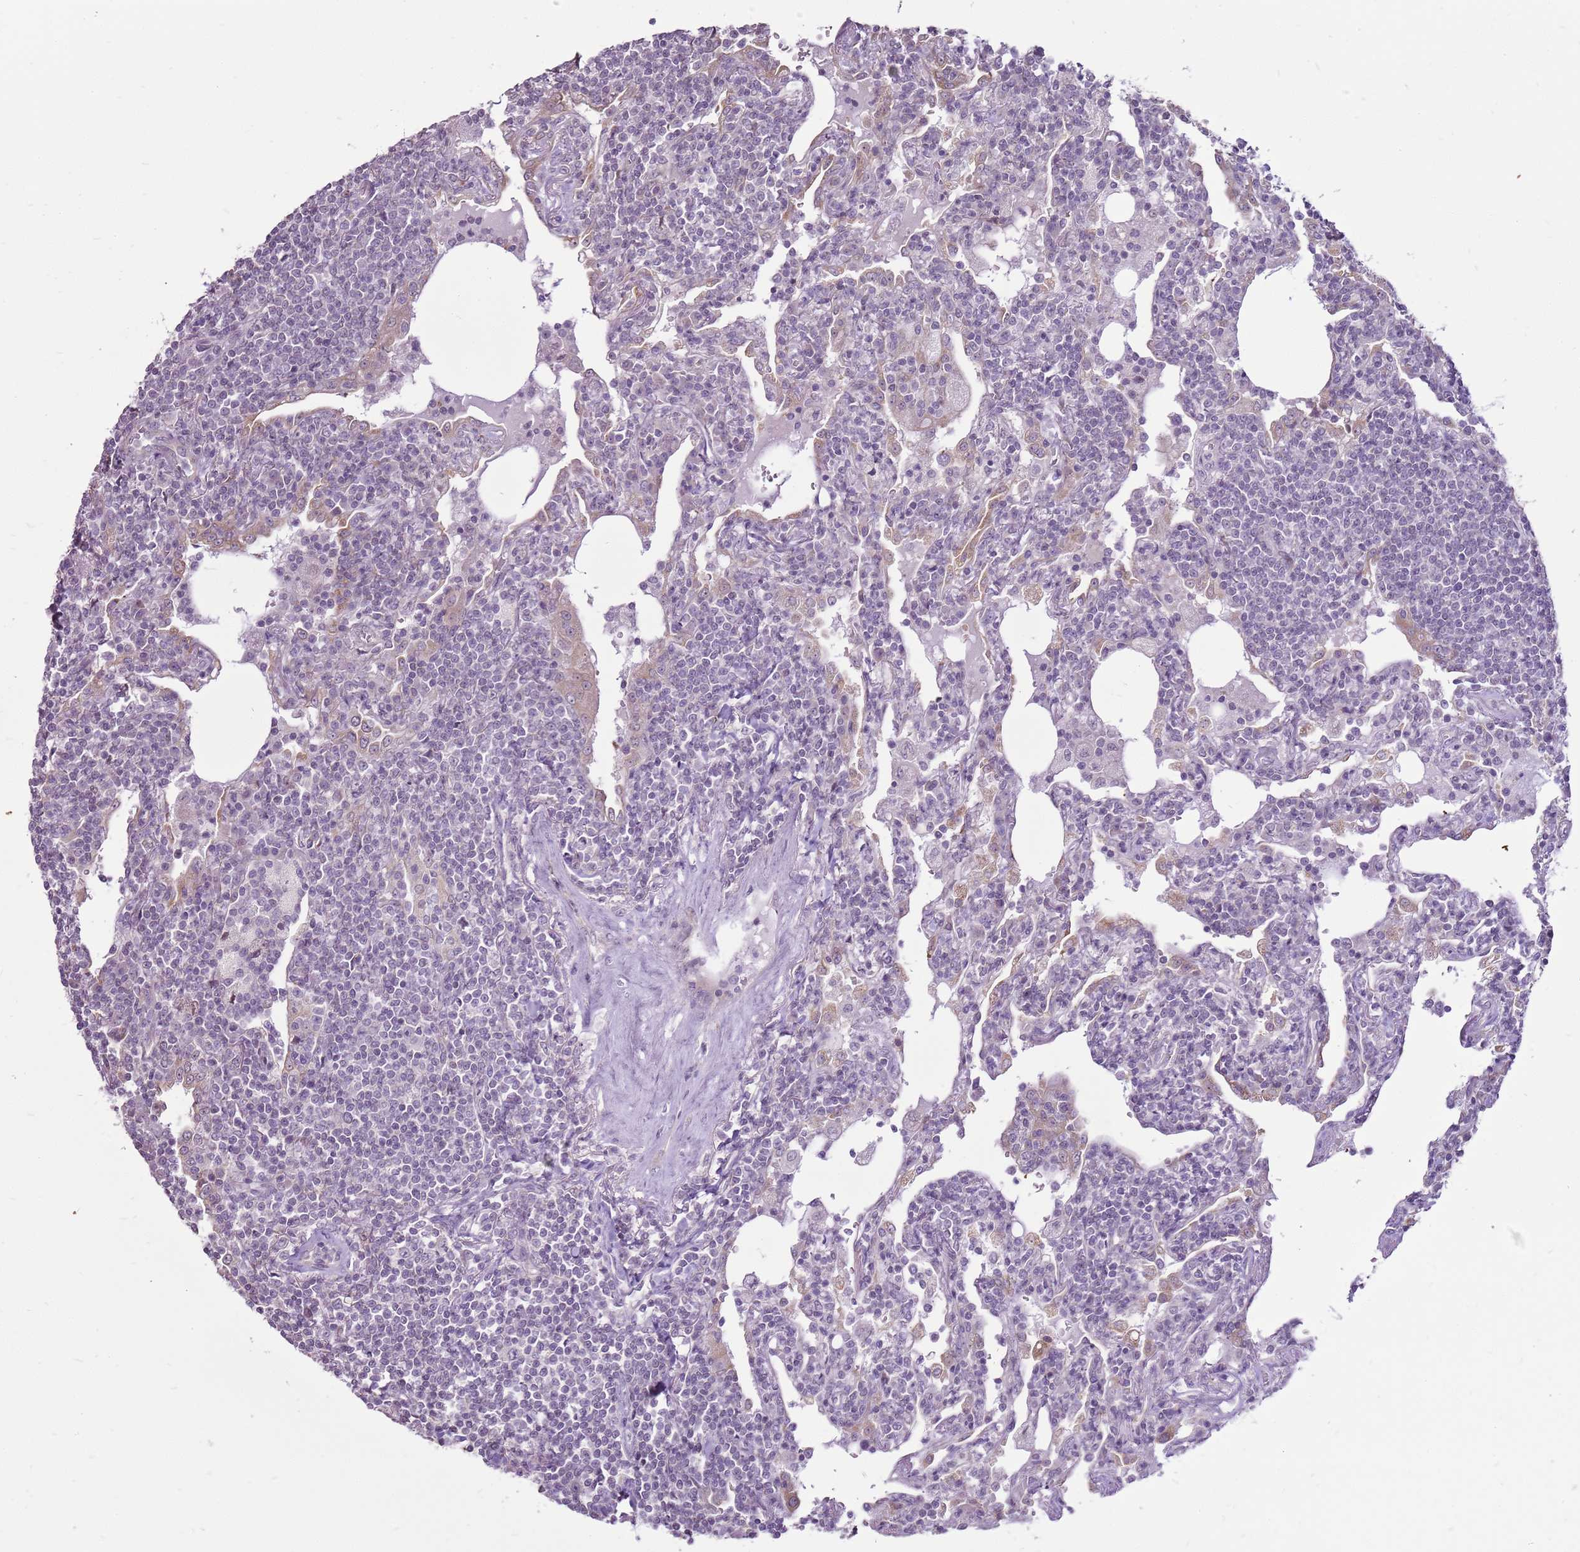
{"staining": {"intensity": "negative", "quantity": "none", "location": "none"}, "tissue": "lymphoma", "cell_type": "Tumor cells", "image_type": "cancer", "snomed": [{"axis": "morphology", "description": "Malignant lymphoma, non-Hodgkin's type, Low grade"}, {"axis": "topography", "description": "Lung"}], "caption": "Image shows no significant protein staining in tumor cells of lymphoma.", "gene": "UGGT2", "patient": {"sex": "female", "age": 71}}